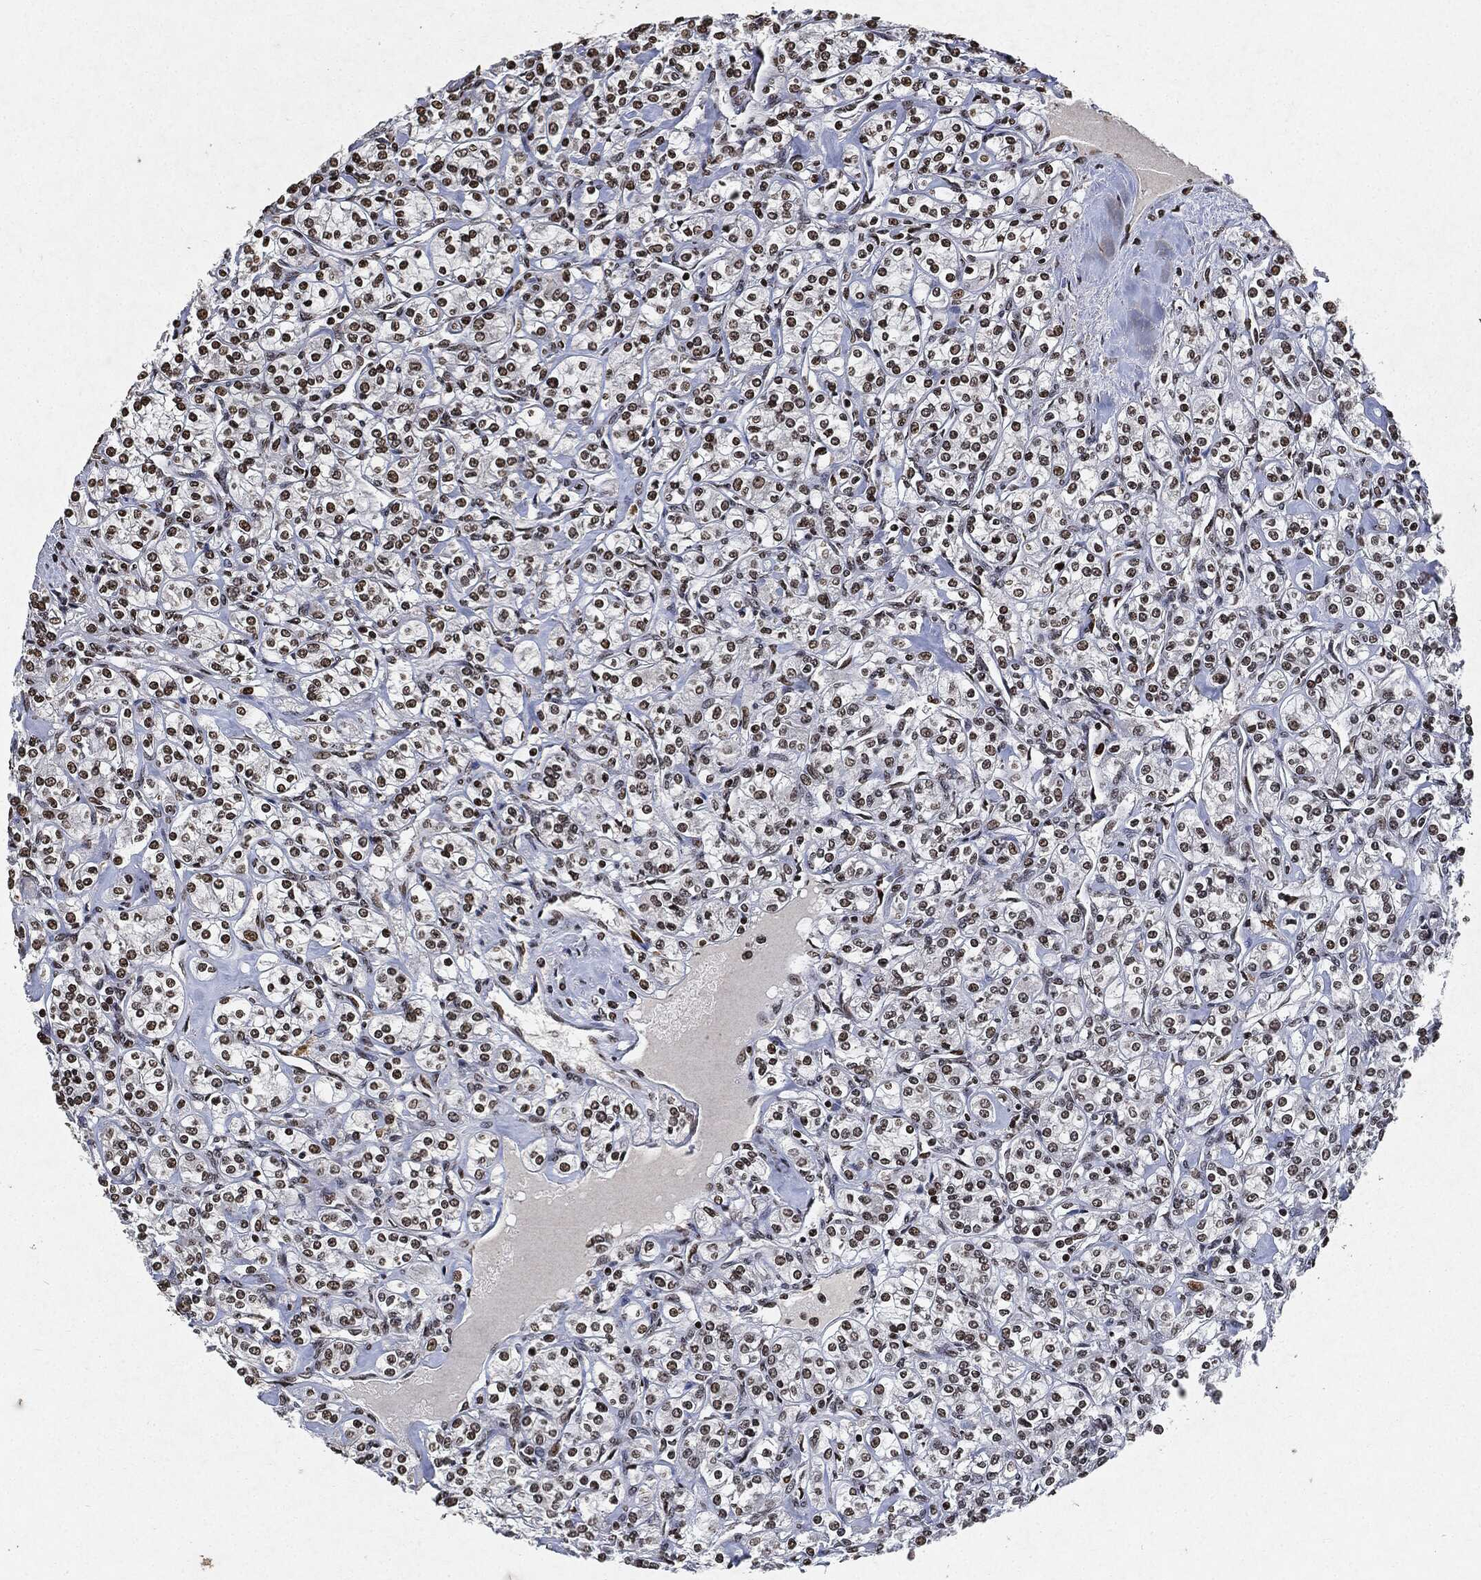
{"staining": {"intensity": "moderate", "quantity": ">75%", "location": "nuclear"}, "tissue": "renal cancer", "cell_type": "Tumor cells", "image_type": "cancer", "snomed": [{"axis": "morphology", "description": "Adenocarcinoma, NOS"}, {"axis": "topography", "description": "Kidney"}], "caption": "This is a photomicrograph of immunohistochemistry (IHC) staining of adenocarcinoma (renal), which shows moderate staining in the nuclear of tumor cells.", "gene": "JUN", "patient": {"sex": "male", "age": 77}}